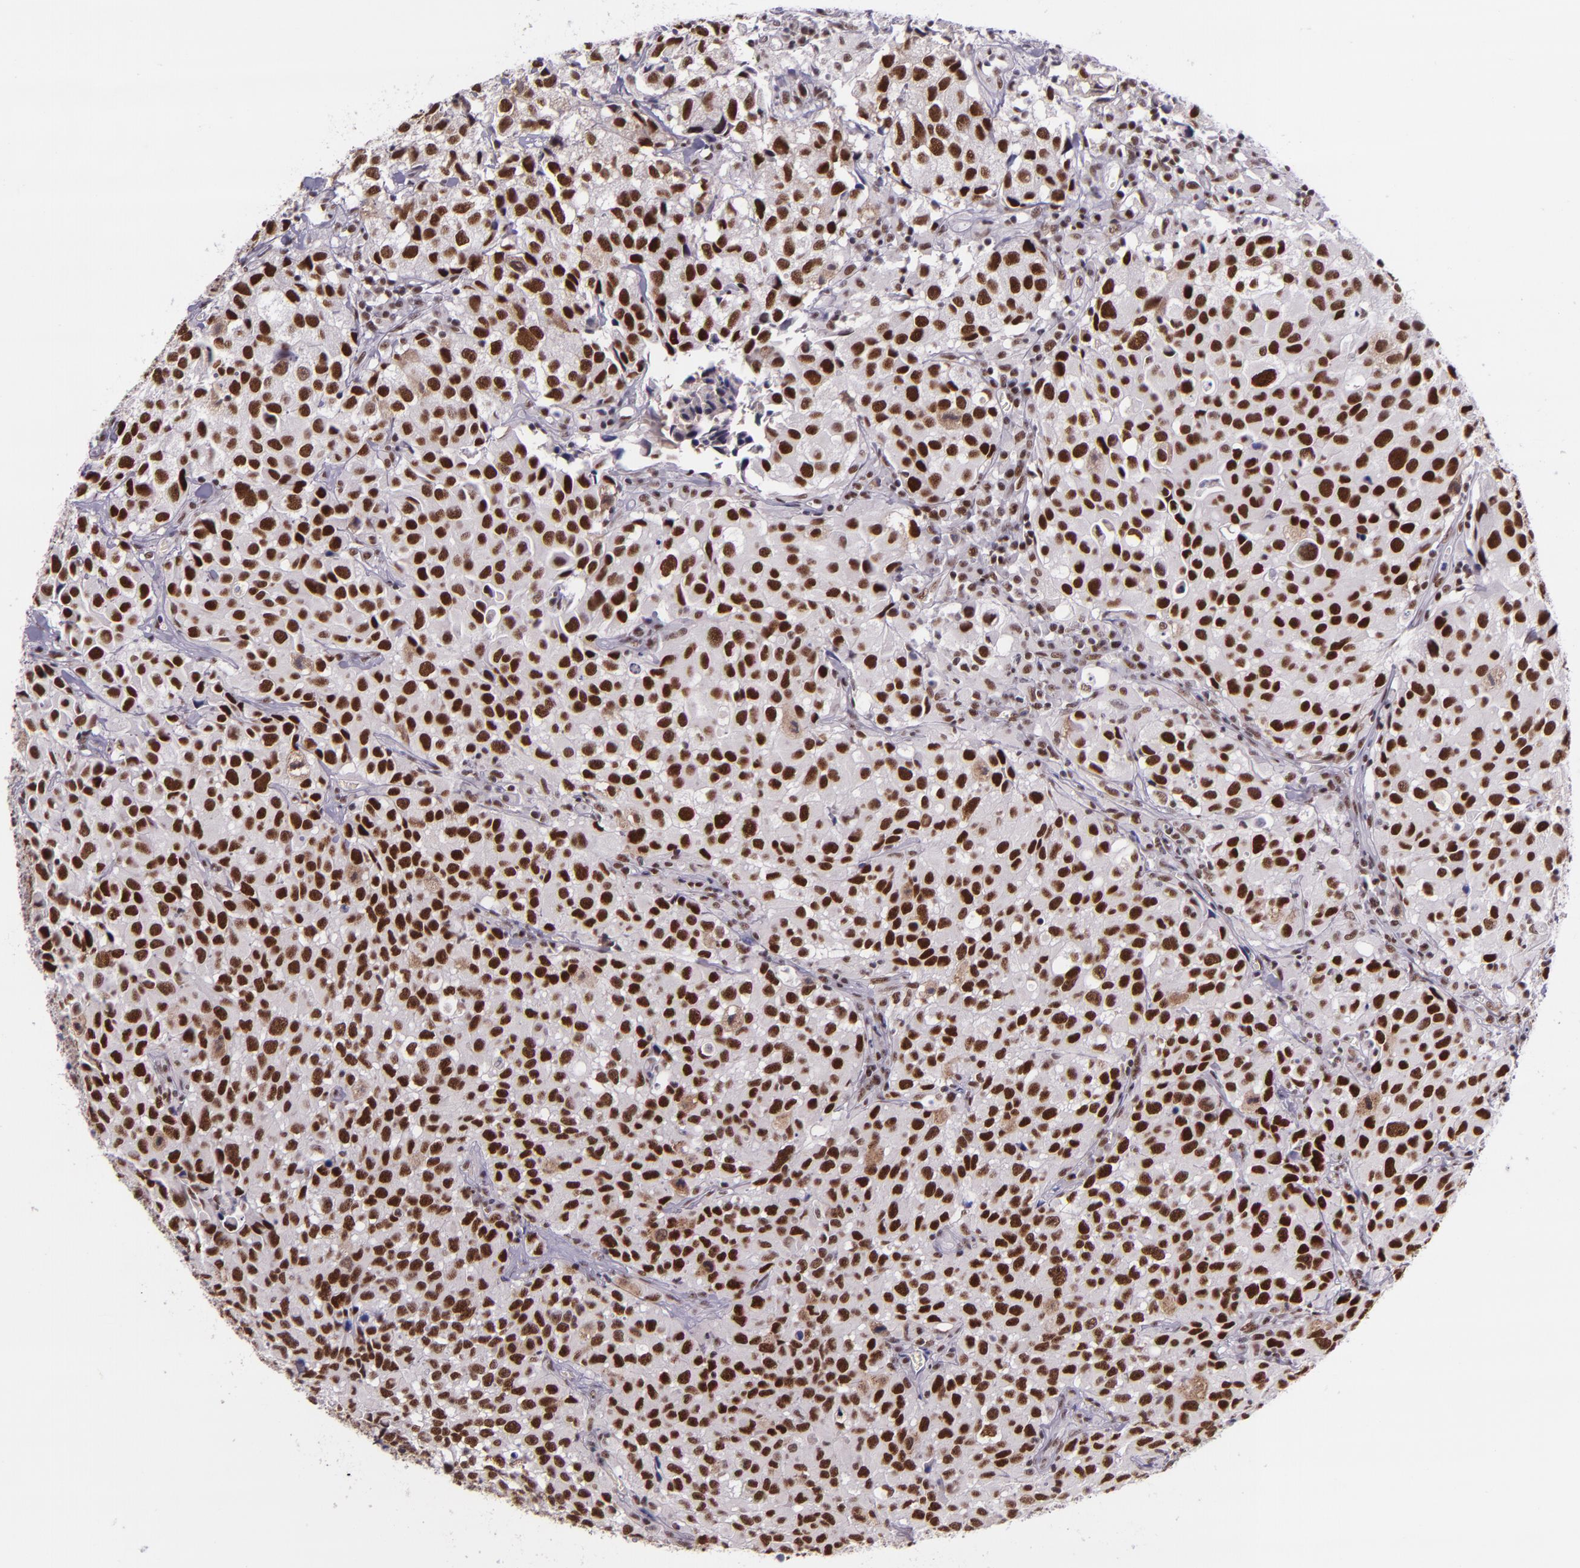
{"staining": {"intensity": "strong", "quantity": ">75%", "location": "nuclear"}, "tissue": "urothelial cancer", "cell_type": "Tumor cells", "image_type": "cancer", "snomed": [{"axis": "morphology", "description": "Urothelial carcinoma, High grade"}, {"axis": "topography", "description": "Urinary bladder"}], "caption": "Urothelial cancer stained with a protein marker demonstrates strong staining in tumor cells.", "gene": "GPKOW", "patient": {"sex": "female", "age": 75}}